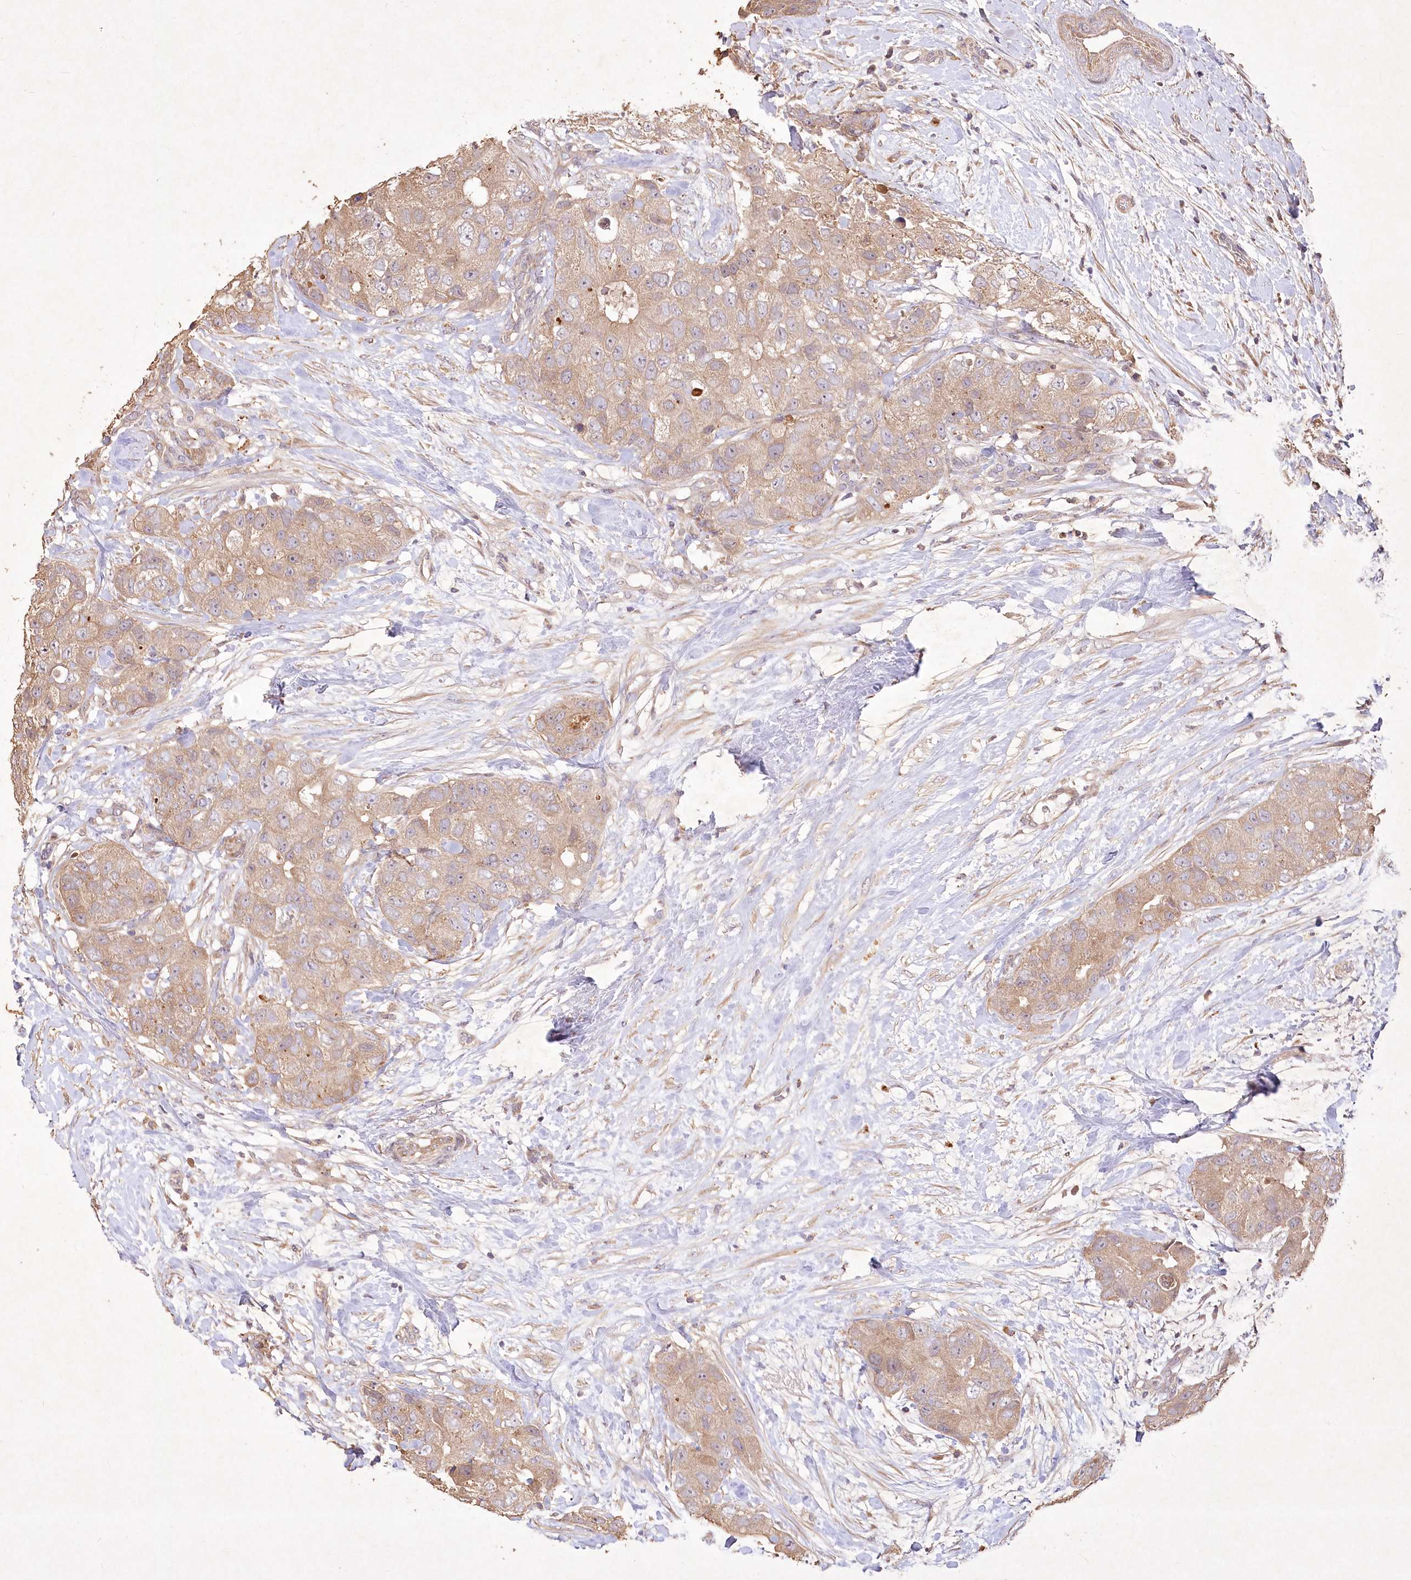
{"staining": {"intensity": "moderate", "quantity": ">75%", "location": "cytoplasmic/membranous"}, "tissue": "breast cancer", "cell_type": "Tumor cells", "image_type": "cancer", "snomed": [{"axis": "morphology", "description": "Duct carcinoma"}, {"axis": "topography", "description": "Breast"}], "caption": "Protein staining of intraductal carcinoma (breast) tissue displays moderate cytoplasmic/membranous positivity in about >75% of tumor cells.", "gene": "IRAK1BP1", "patient": {"sex": "female", "age": 62}}